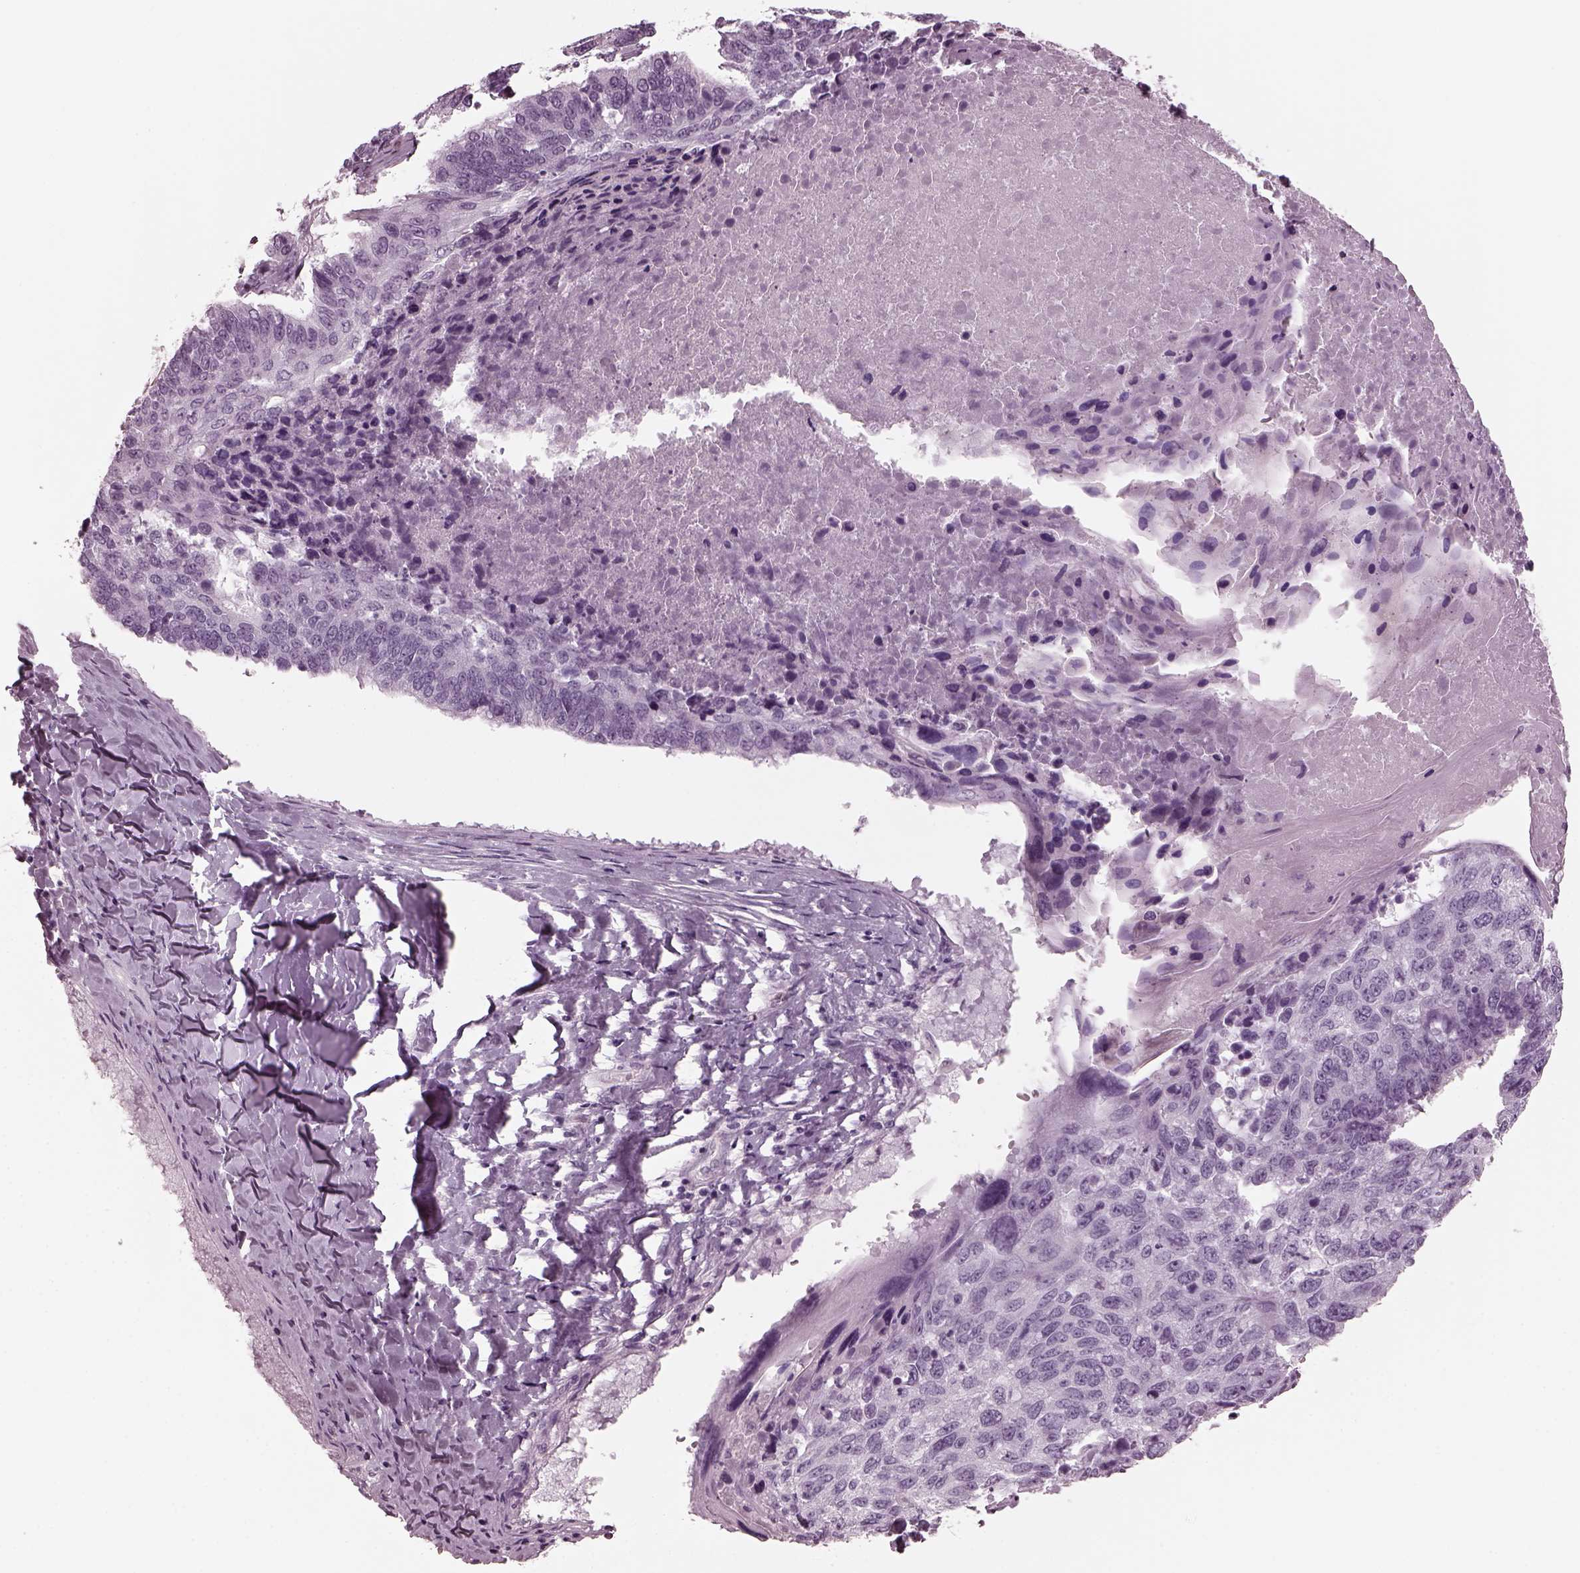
{"staining": {"intensity": "negative", "quantity": "none", "location": "none"}, "tissue": "lung cancer", "cell_type": "Tumor cells", "image_type": "cancer", "snomed": [{"axis": "morphology", "description": "Squamous cell carcinoma, NOS"}, {"axis": "topography", "description": "Lung"}], "caption": "Photomicrograph shows no significant protein expression in tumor cells of squamous cell carcinoma (lung).", "gene": "RCVRN", "patient": {"sex": "male", "age": 73}}